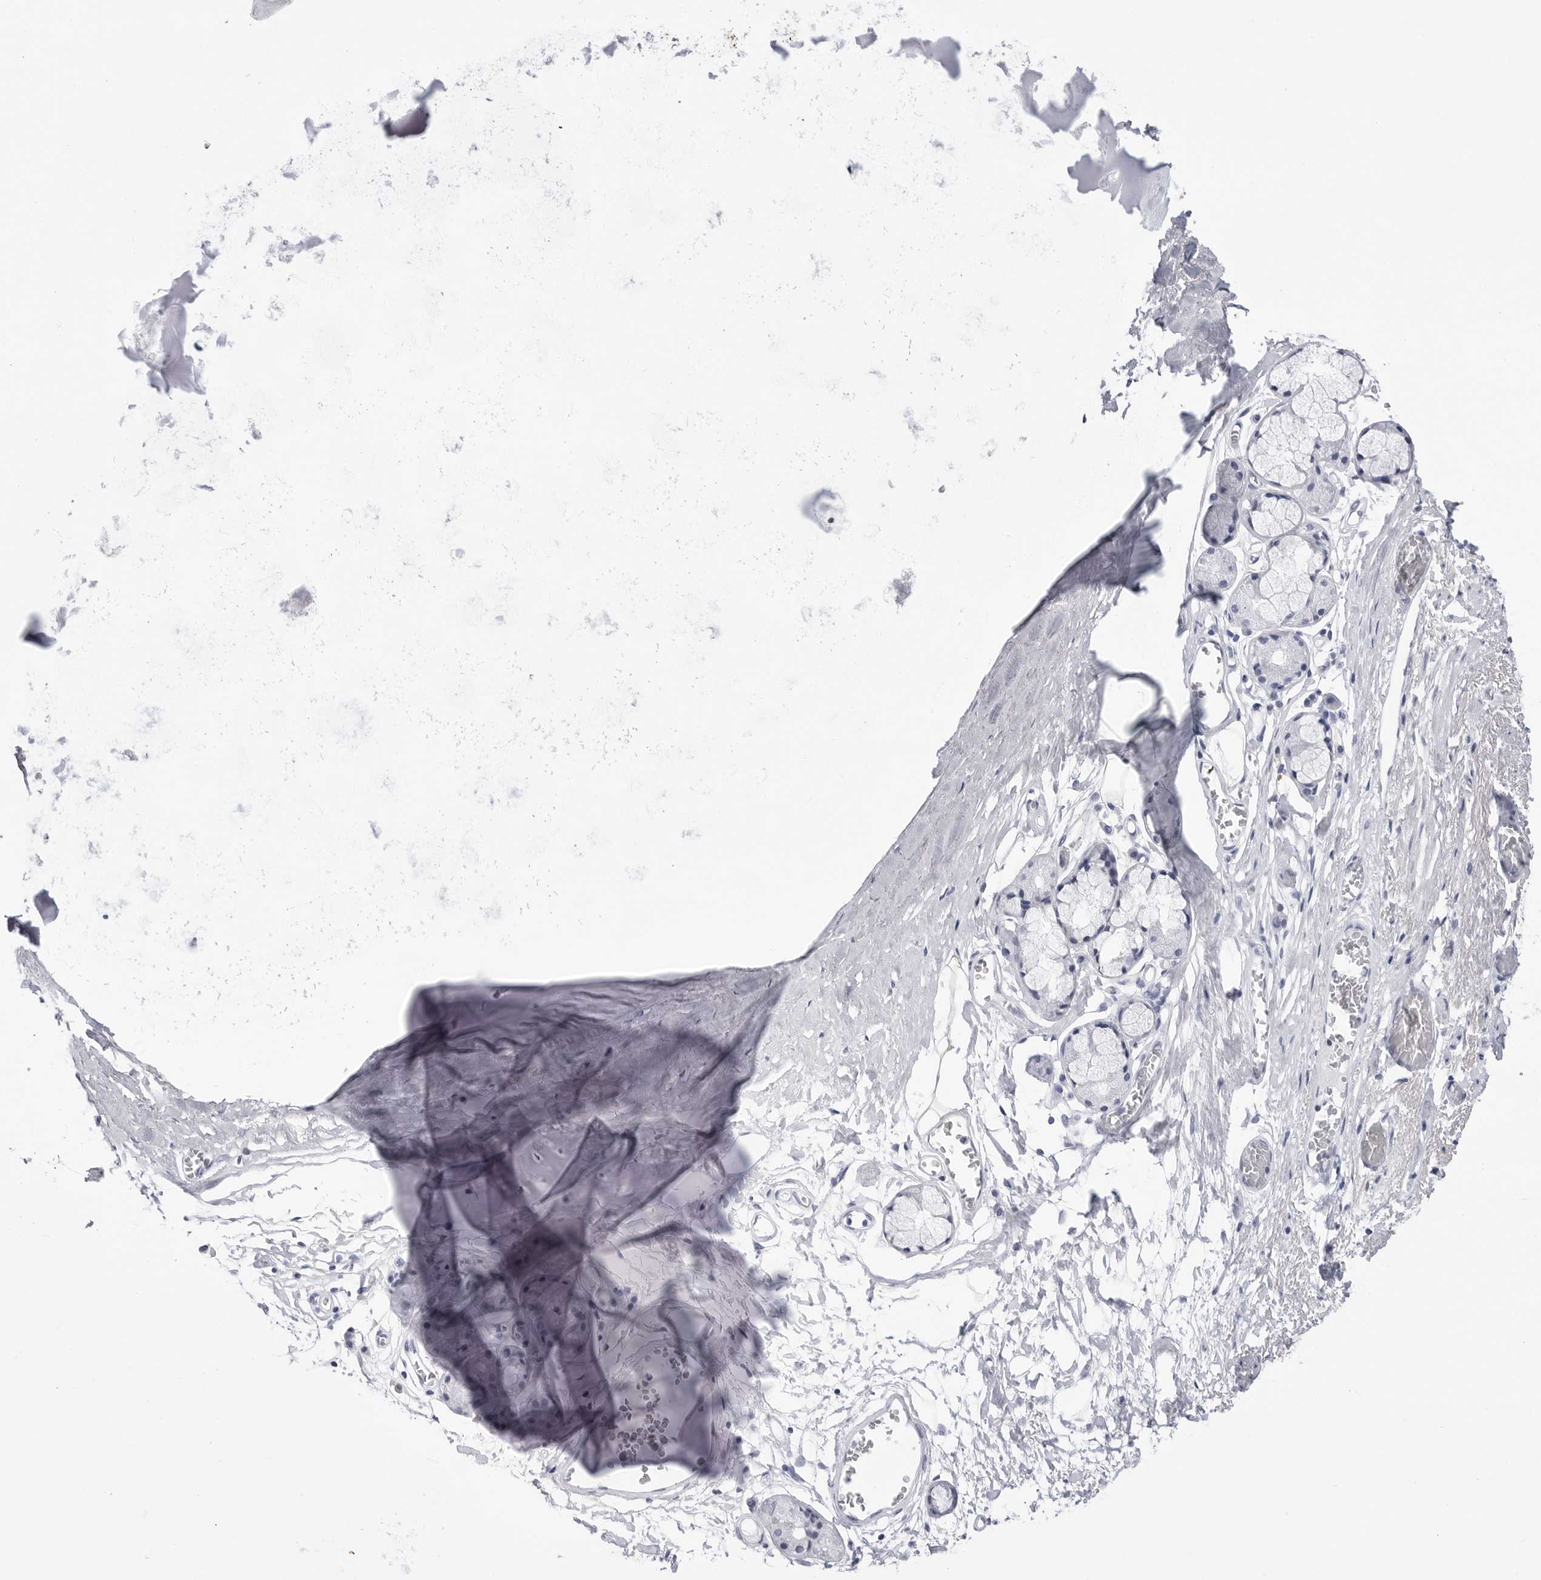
{"staining": {"intensity": "negative", "quantity": "none", "location": "none"}, "tissue": "bronchus", "cell_type": "Respiratory epithelial cells", "image_type": "normal", "snomed": [{"axis": "morphology", "description": "Normal tissue, NOS"}, {"axis": "topography", "description": "Bronchus"}, {"axis": "topography", "description": "Lung"}], "caption": "Immunohistochemical staining of normal bronchus reveals no significant staining in respiratory epithelial cells.", "gene": "PGA3", "patient": {"sex": "male", "age": 56}}